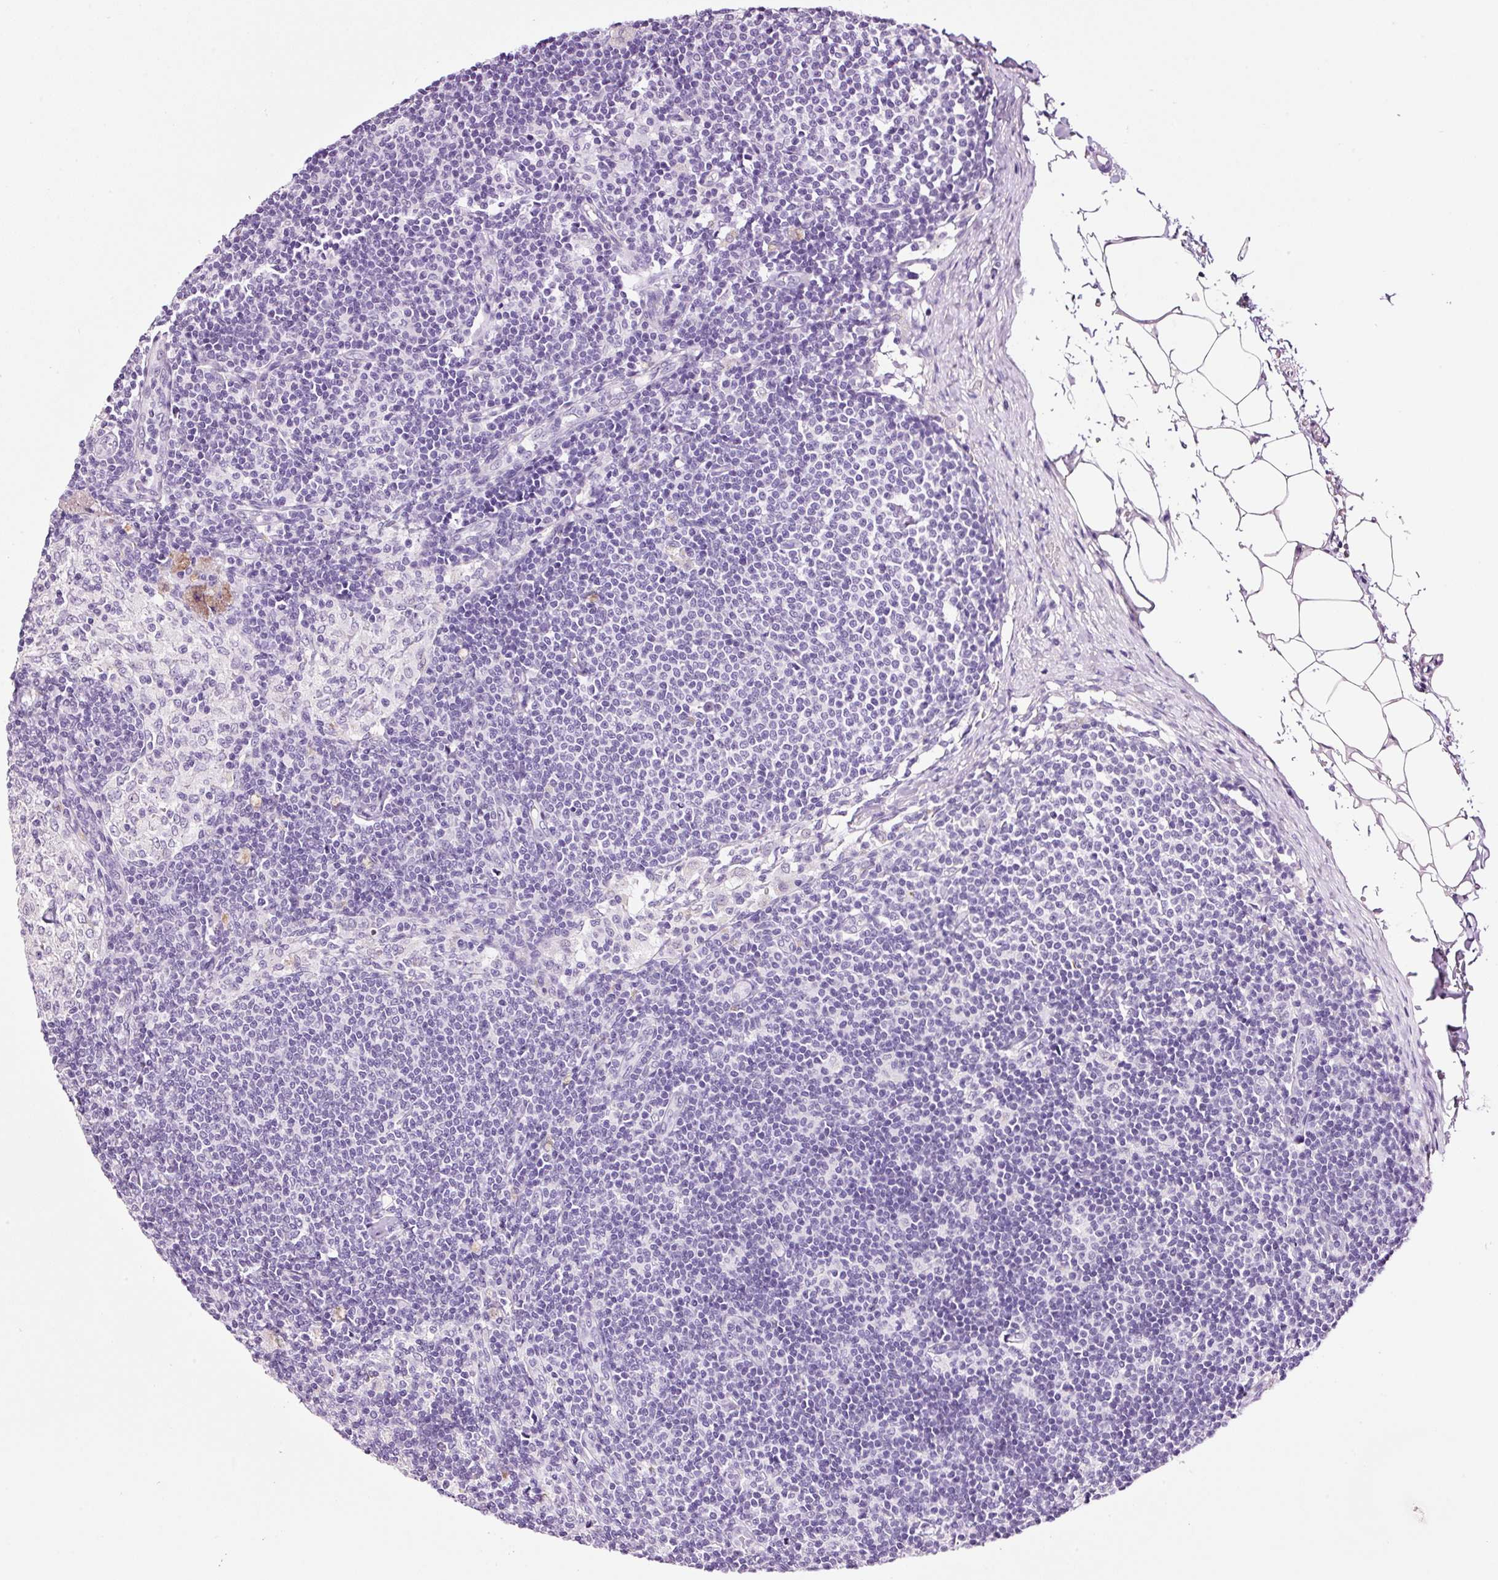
{"staining": {"intensity": "negative", "quantity": "none", "location": "none"}, "tissue": "lymph node", "cell_type": "Germinal center cells", "image_type": "normal", "snomed": [{"axis": "morphology", "description": "Normal tissue, NOS"}, {"axis": "topography", "description": "Lymph node"}], "caption": "Immunohistochemistry (IHC) histopathology image of benign lymph node: lymph node stained with DAB (3,3'-diaminobenzidine) demonstrates no significant protein staining in germinal center cells. Brightfield microscopy of immunohistochemistry (IHC) stained with DAB (3,3'-diaminobenzidine) (brown) and hematoxylin (blue), captured at high magnification.", "gene": "RTF2", "patient": {"sex": "male", "age": 49}}